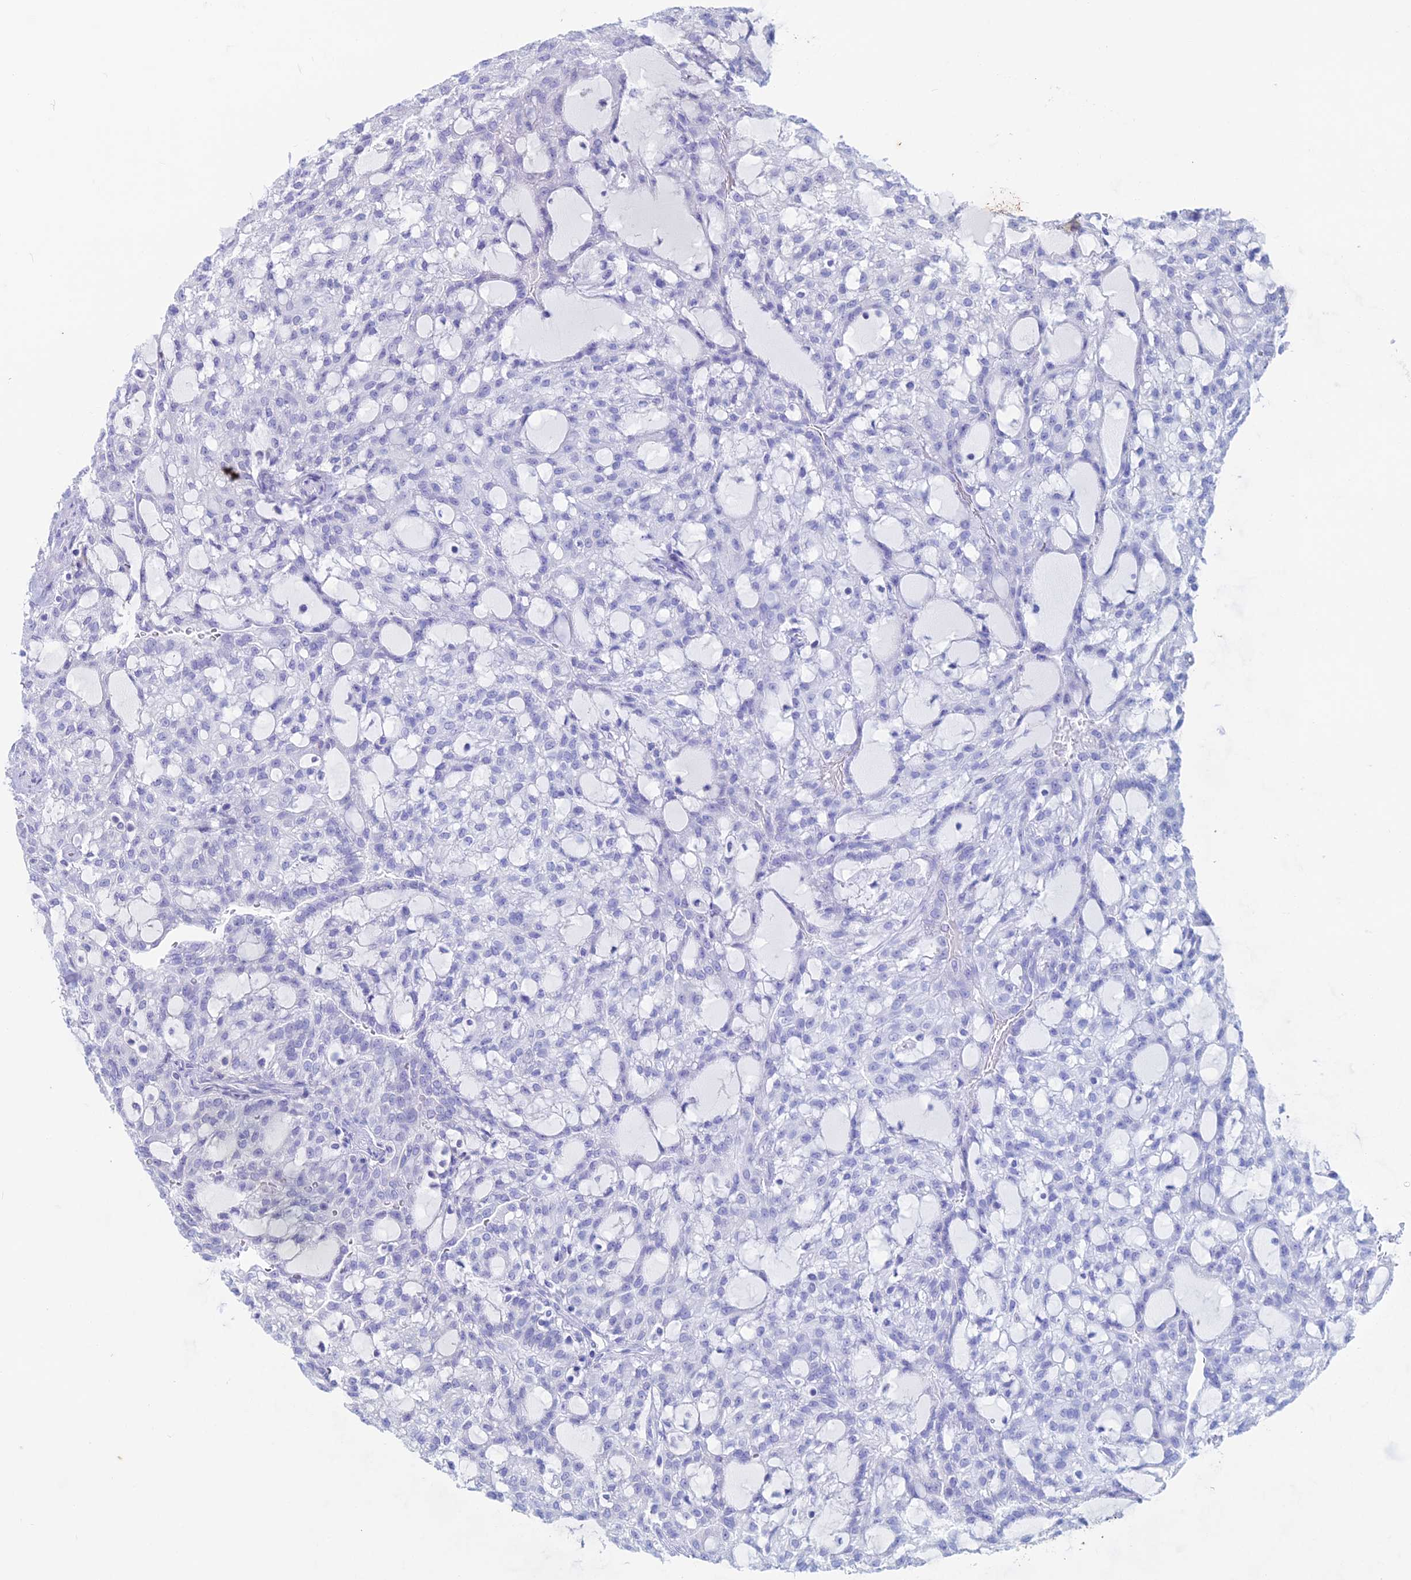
{"staining": {"intensity": "negative", "quantity": "none", "location": "none"}, "tissue": "renal cancer", "cell_type": "Tumor cells", "image_type": "cancer", "snomed": [{"axis": "morphology", "description": "Adenocarcinoma, NOS"}, {"axis": "topography", "description": "Kidney"}], "caption": "This is a micrograph of IHC staining of renal cancer (adenocarcinoma), which shows no staining in tumor cells.", "gene": "CERS6", "patient": {"sex": "male", "age": 63}}